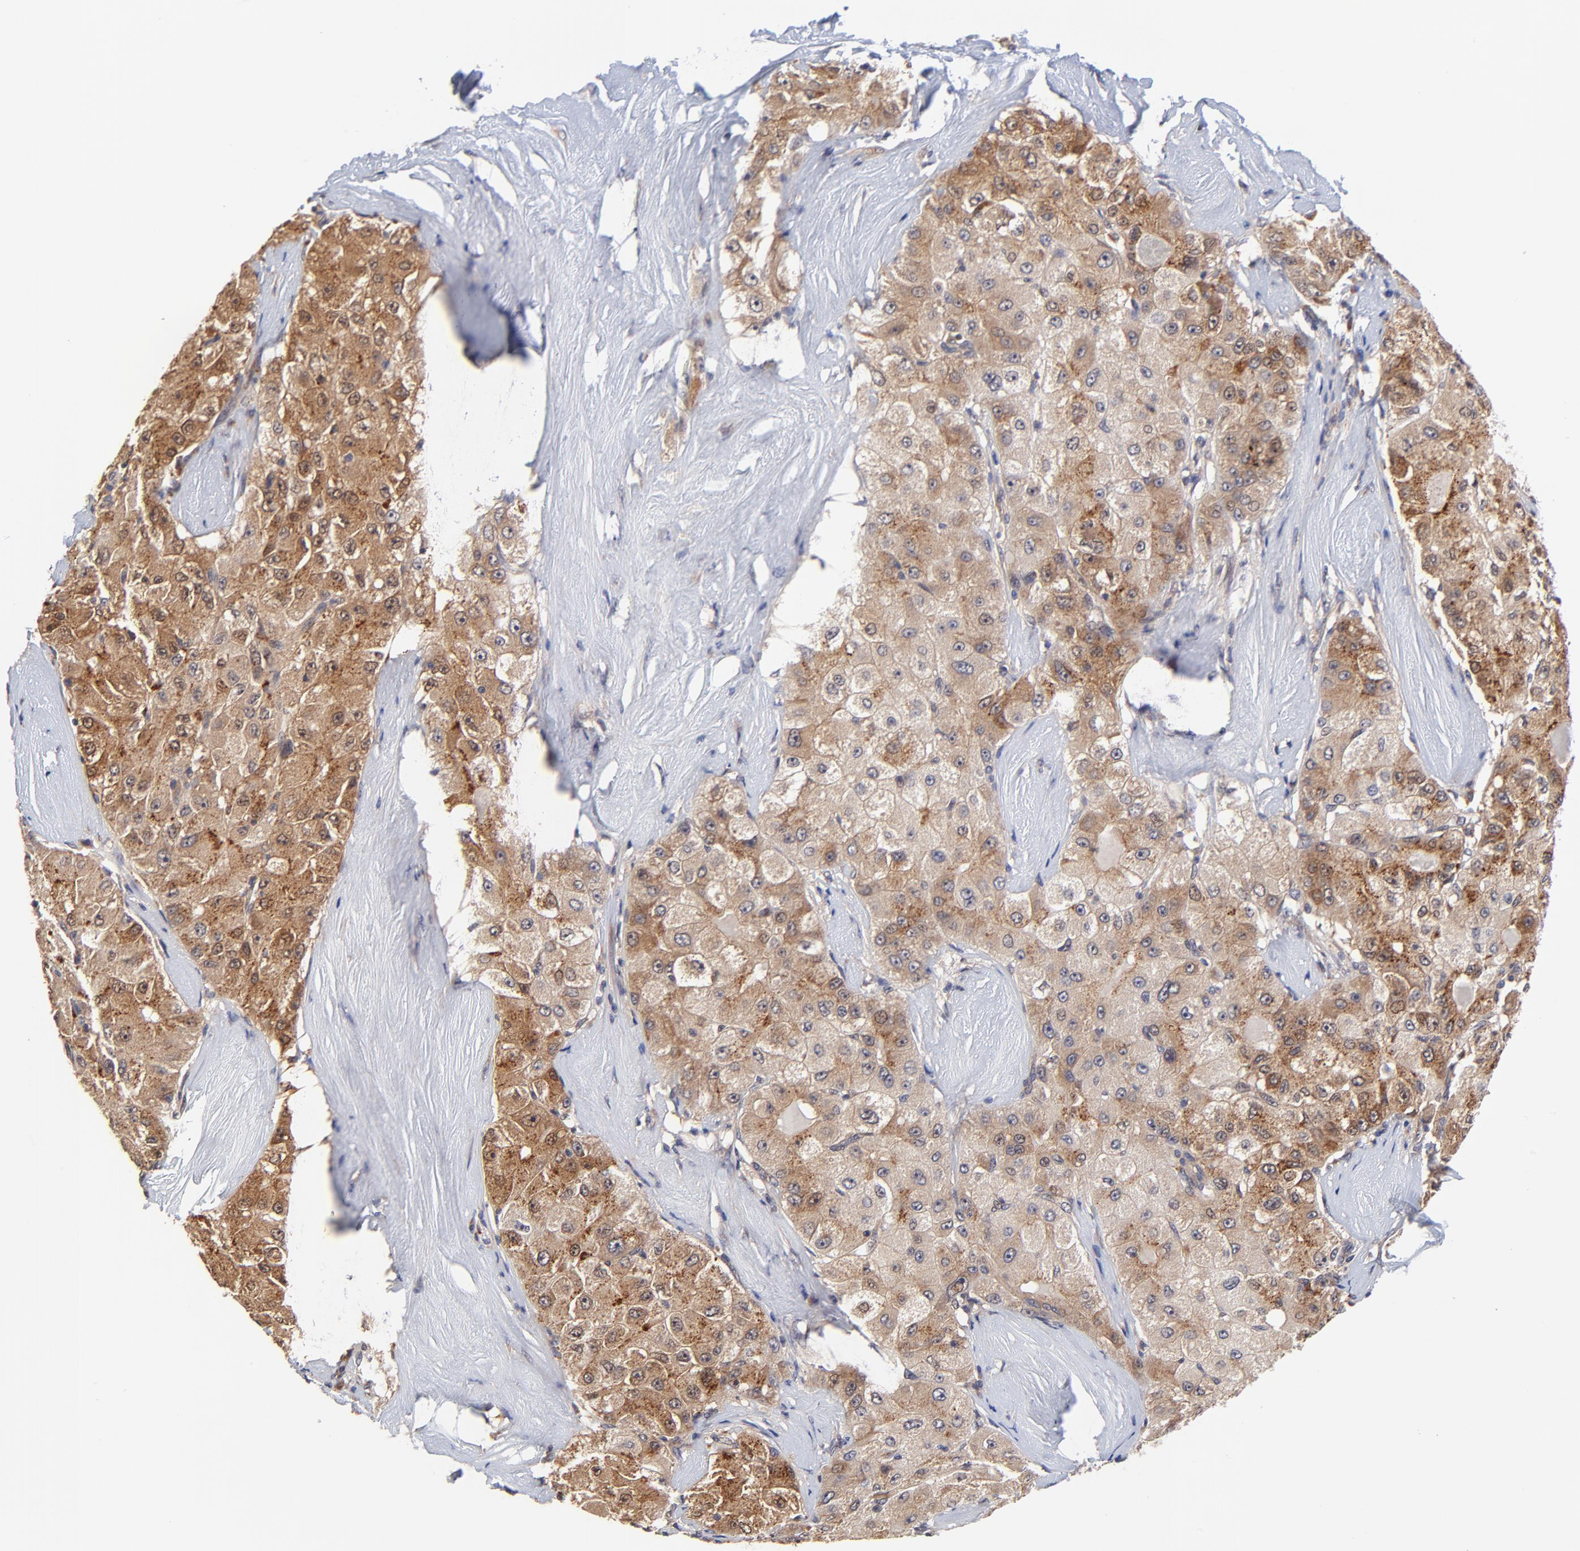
{"staining": {"intensity": "moderate", "quantity": ">75%", "location": "cytoplasmic/membranous"}, "tissue": "liver cancer", "cell_type": "Tumor cells", "image_type": "cancer", "snomed": [{"axis": "morphology", "description": "Carcinoma, Hepatocellular, NOS"}, {"axis": "topography", "description": "Liver"}], "caption": "High-magnification brightfield microscopy of liver cancer stained with DAB (3,3'-diaminobenzidine) (brown) and counterstained with hematoxylin (blue). tumor cells exhibit moderate cytoplasmic/membranous positivity is present in approximately>75% of cells.", "gene": "TXNL1", "patient": {"sex": "male", "age": 80}}